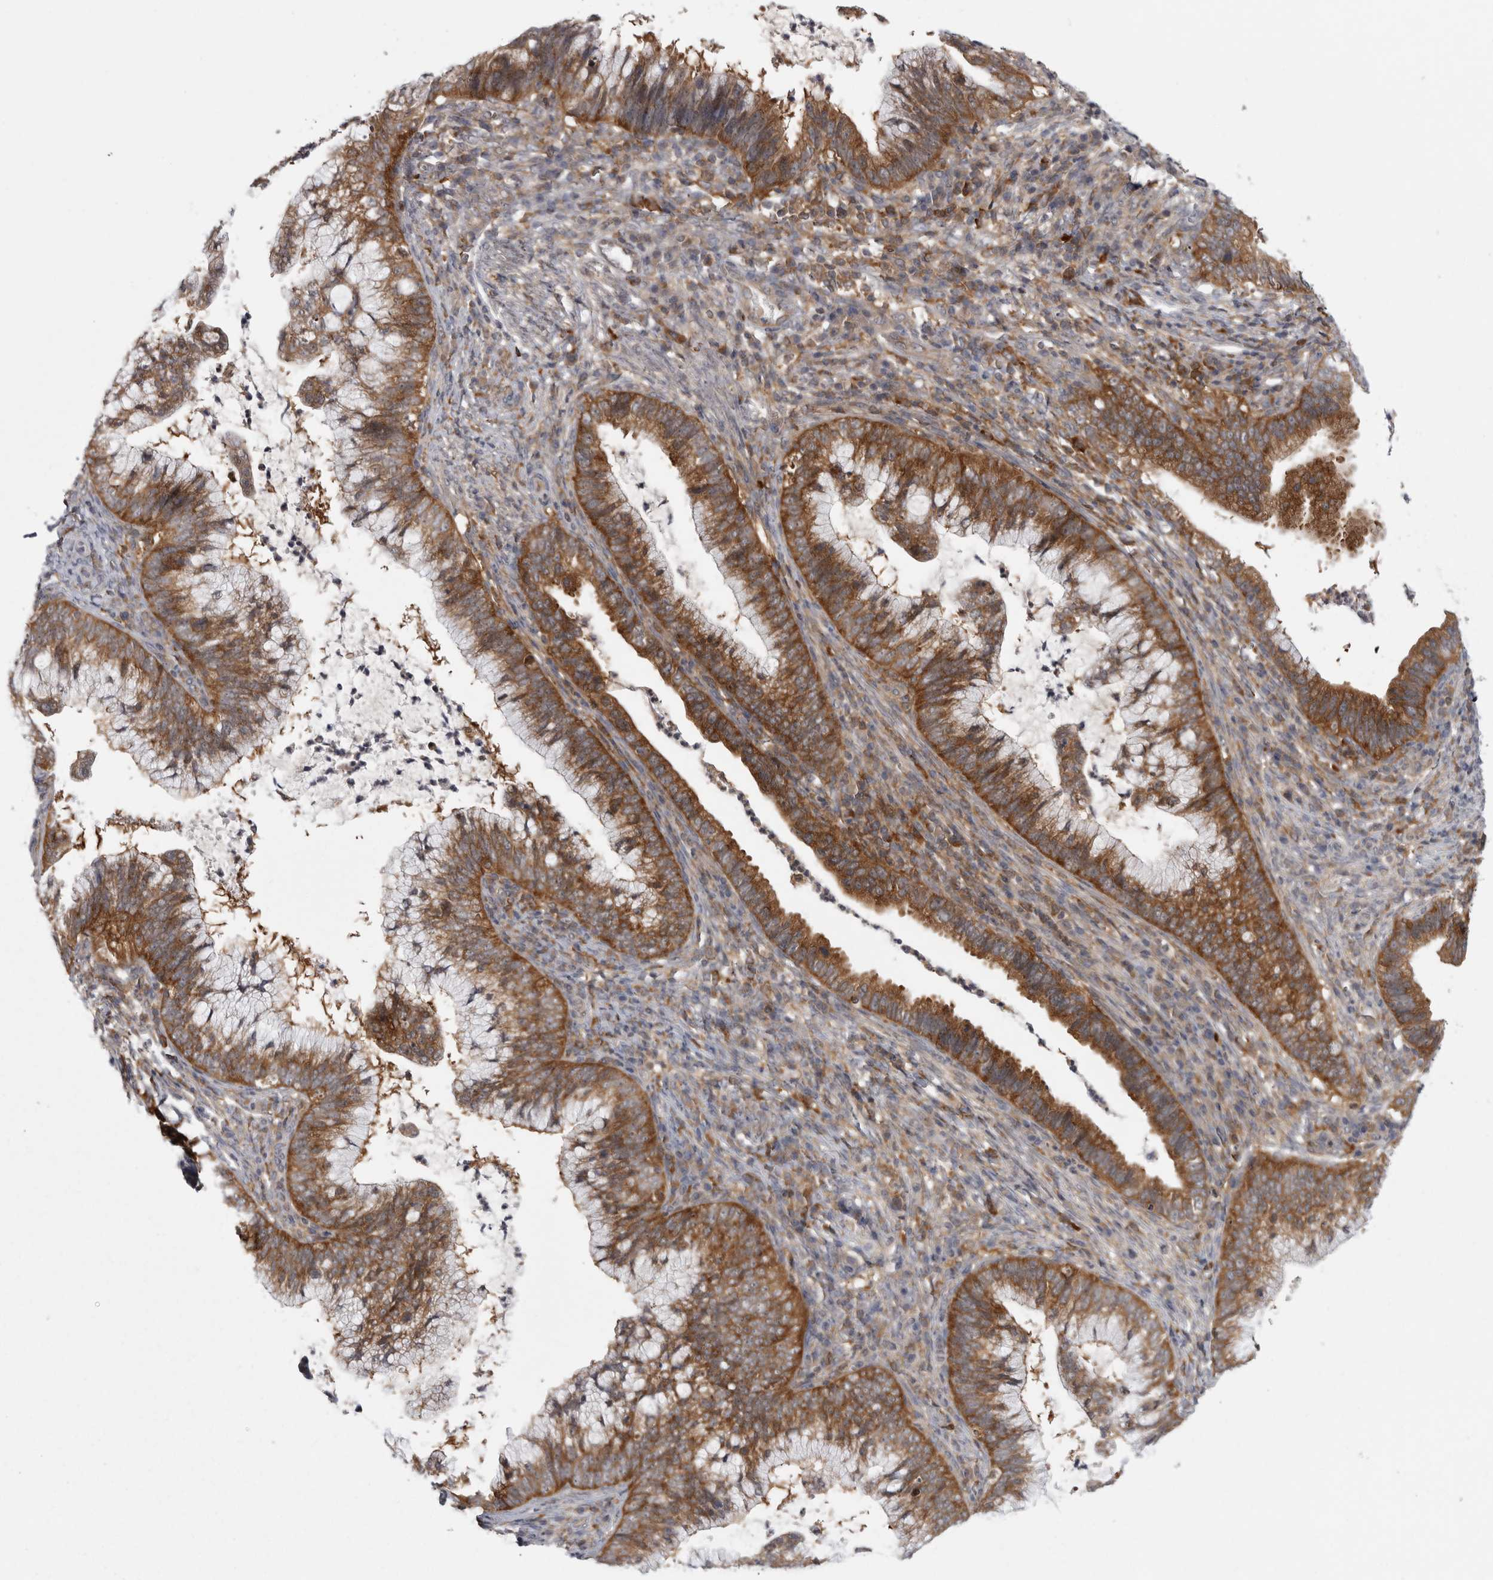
{"staining": {"intensity": "strong", "quantity": ">75%", "location": "cytoplasmic/membranous"}, "tissue": "cervical cancer", "cell_type": "Tumor cells", "image_type": "cancer", "snomed": [{"axis": "morphology", "description": "Adenocarcinoma, NOS"}, {"axis": "topography", "description": "Cervix"}], "caption": "An immunohistochemistry histopathology image of neoplastic tissue is shown. Protein staining in brown shows strong cytoplasmic/membranous positivity in cervical cancer (adenocarcinoma) within tumor cells.", "gene": "CACYBP", "patient": {"sex": "female", "age": 36}}